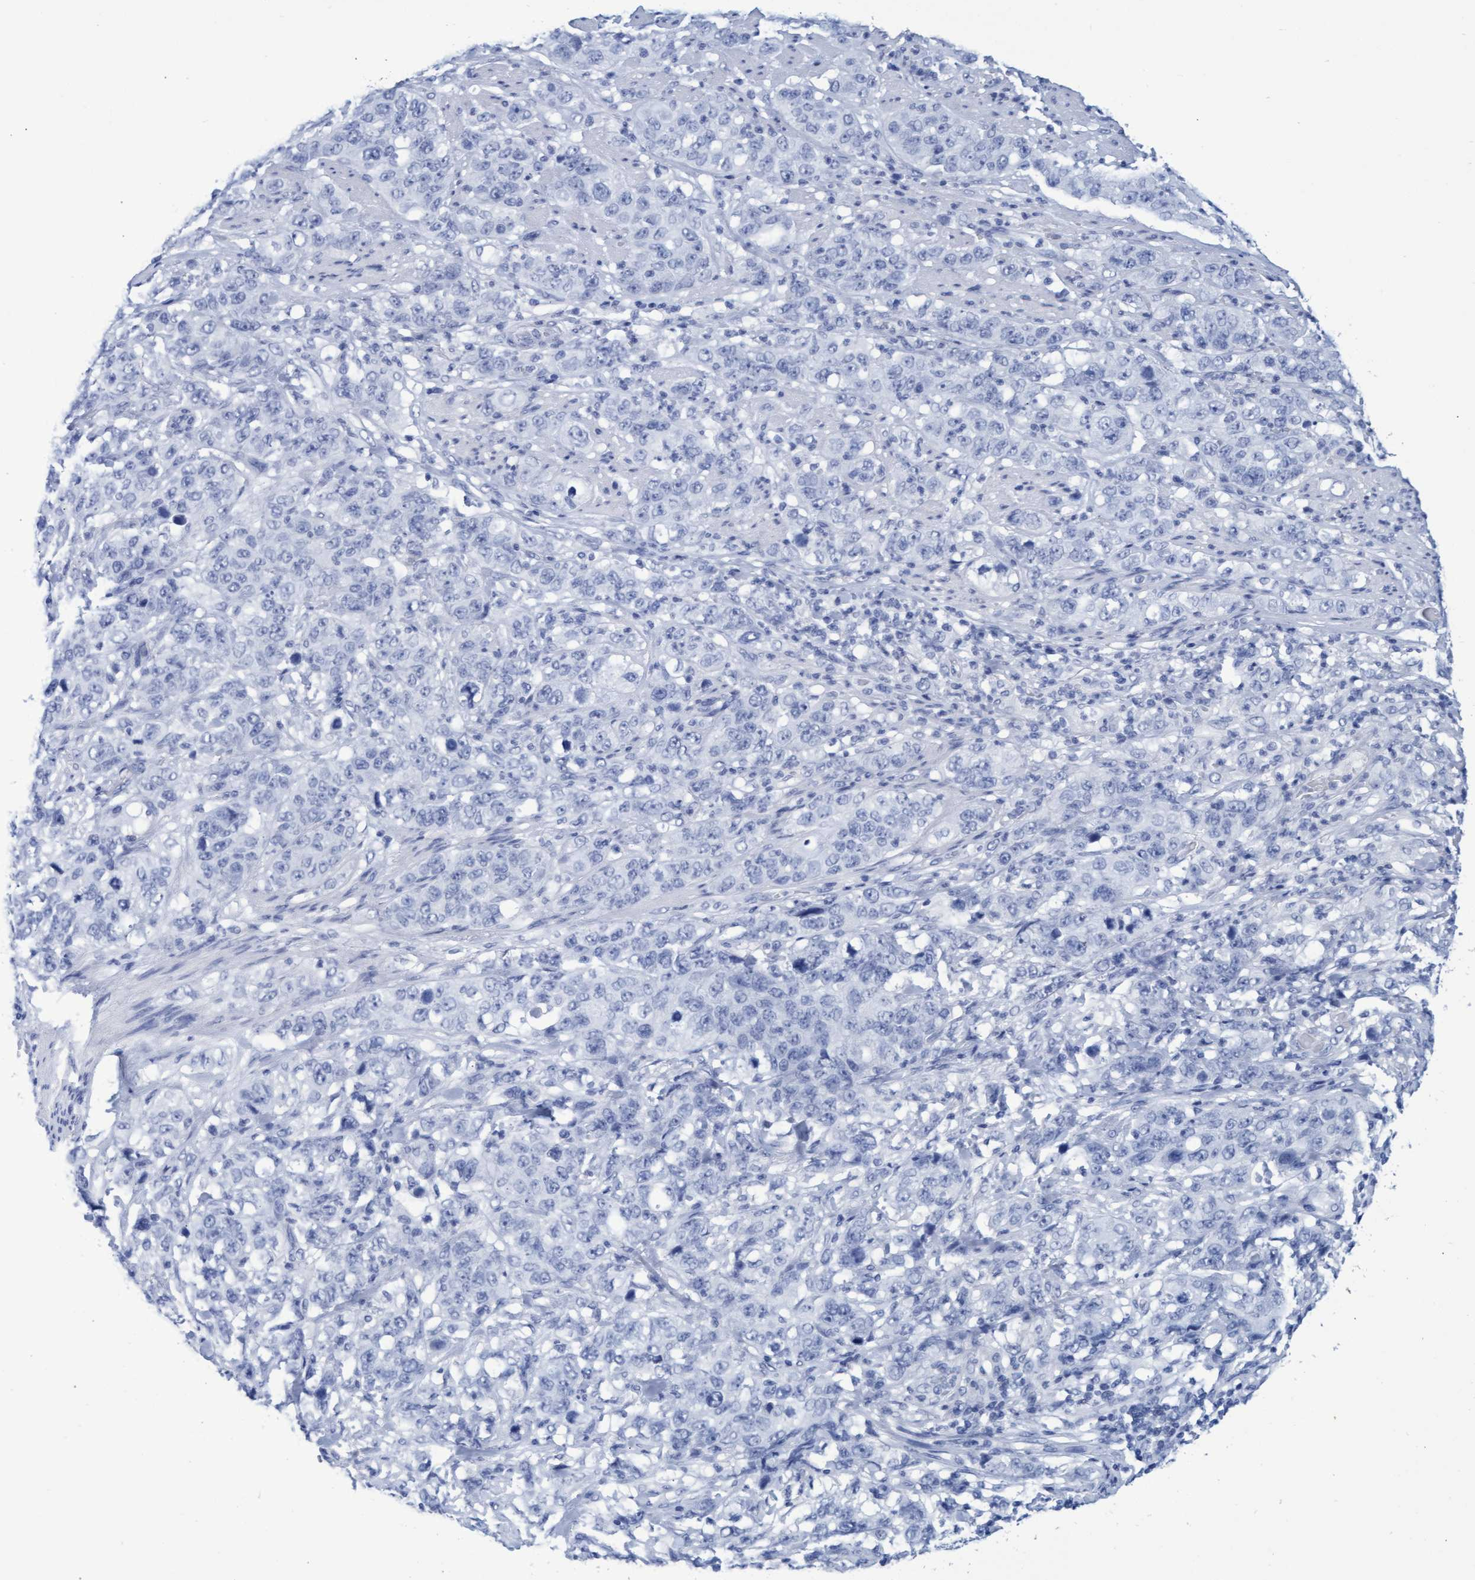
{"staining": {"intensity": "negative", "quantity": "none", "location": "none"}, "tissue": "stomach cancer", "cell_type": "Tumor cells", "image_type": "cancer", "snomed": [{"axis": "morphology", "description": "Adenocarcinoma, NOS"}, {"axis": "topography", "description": "Stomach"}], "caption": "Immunohistochemical staining of stomach cancer (adenocarcinoma) demonstrates no significant positivity in tumor cells.", "gene": "INSL6", "patient": {"sex": "male", "age": 48}}